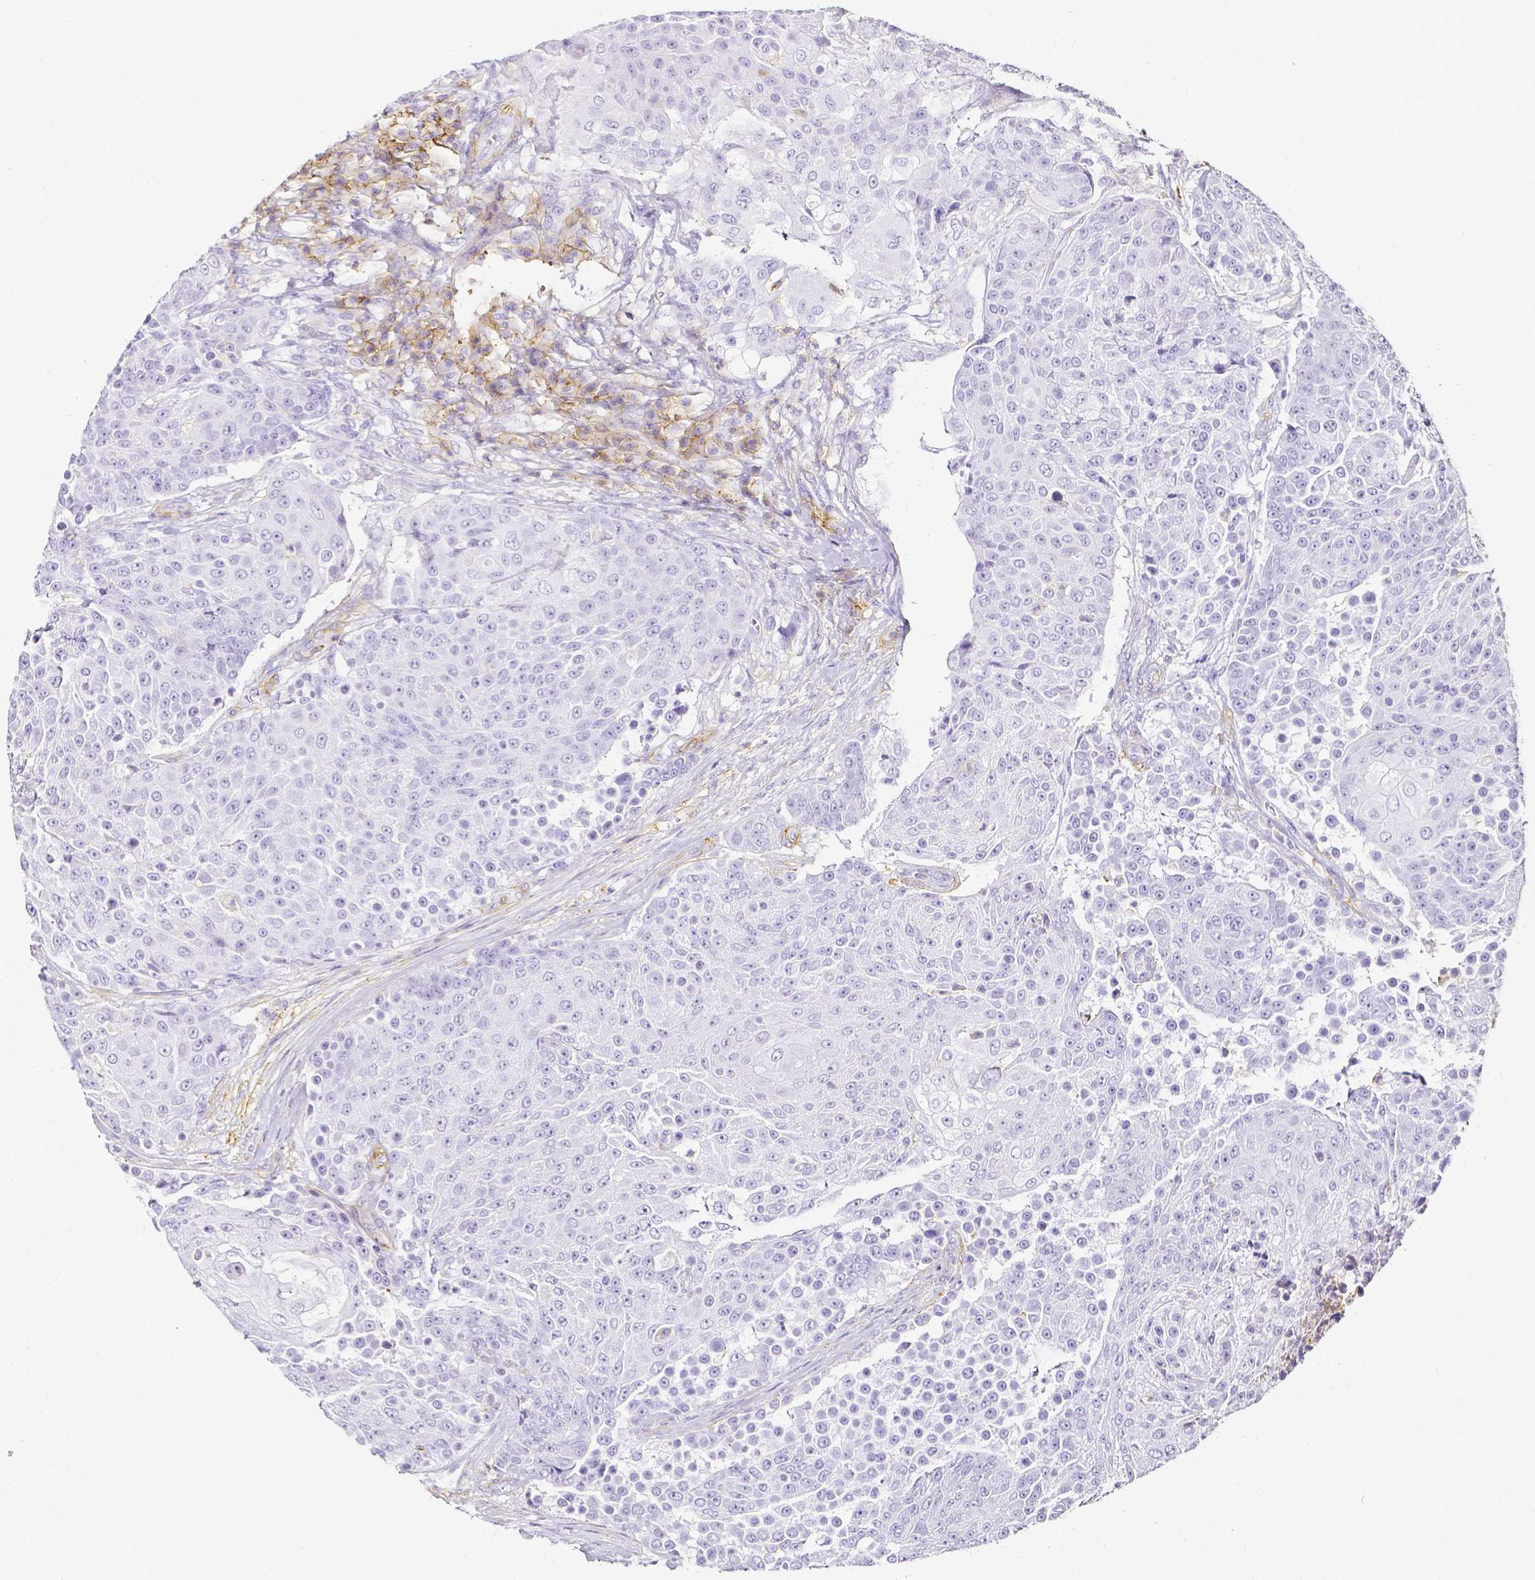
{"staining": {"intensity": "negative", "quantity": "none", "location": "none"}, "tissue": "urothelial cancer", "cell_type": "Tumor cells", "image_type": "cancer", "snomed": [{"axis": "morphology", "description": "Urothelial carcinoma, High grade"}, {"axis": "topography", "description": "Urinary bladder"}], "caption": "Immunohistochemistry (IHC) histopathology image of human urothelial carcinoma (high-grade) stained for a protein (brown), which demonstrates no expression in tumor cells.", "gene": "HSPA12A", "patient": {"sex": "female", "age": 63}}